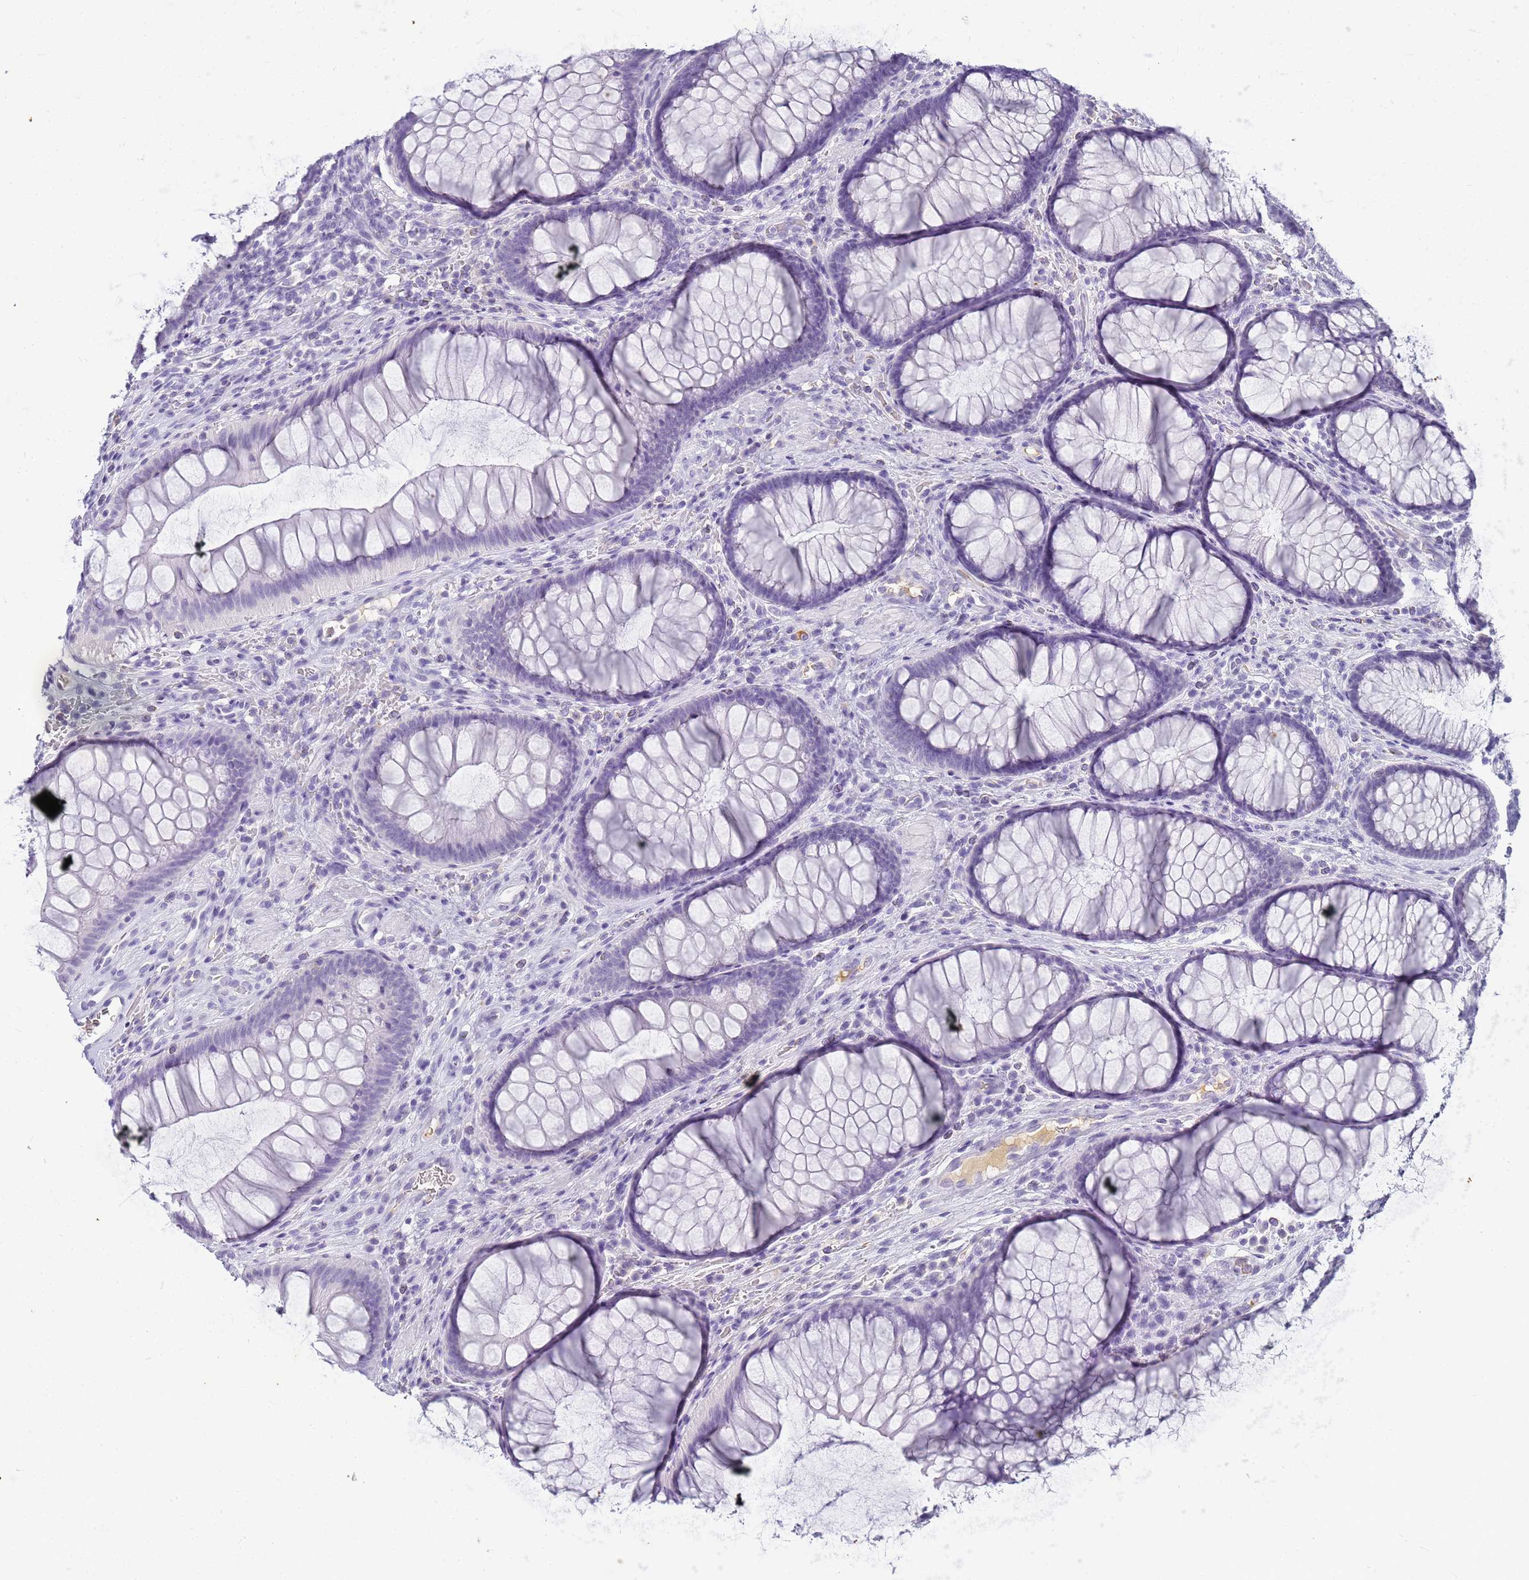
{"staining": {"intensity": "negative", "quantity": "none", "location": "none"}, "tissue": "colon", "cell_type": "Endothelial cells", "image_type": "normal", "snomed": [{"axis": "morphology", "description": "Normal tissue, NOS"}, {"axis": "topography", "description": "Colon"}], "caption": "This histopathology image is of unremarkable colon stained with immunohistochemistry (IHC) to label a protein in brown with the nuclei are counter-stained blue. There is no staining in endothelial cells. (DAB IHC visualized using brightfield microscopy, high magnification).", "gene": "CFAP100", "patient": {"sex": "female", "age": 82}}